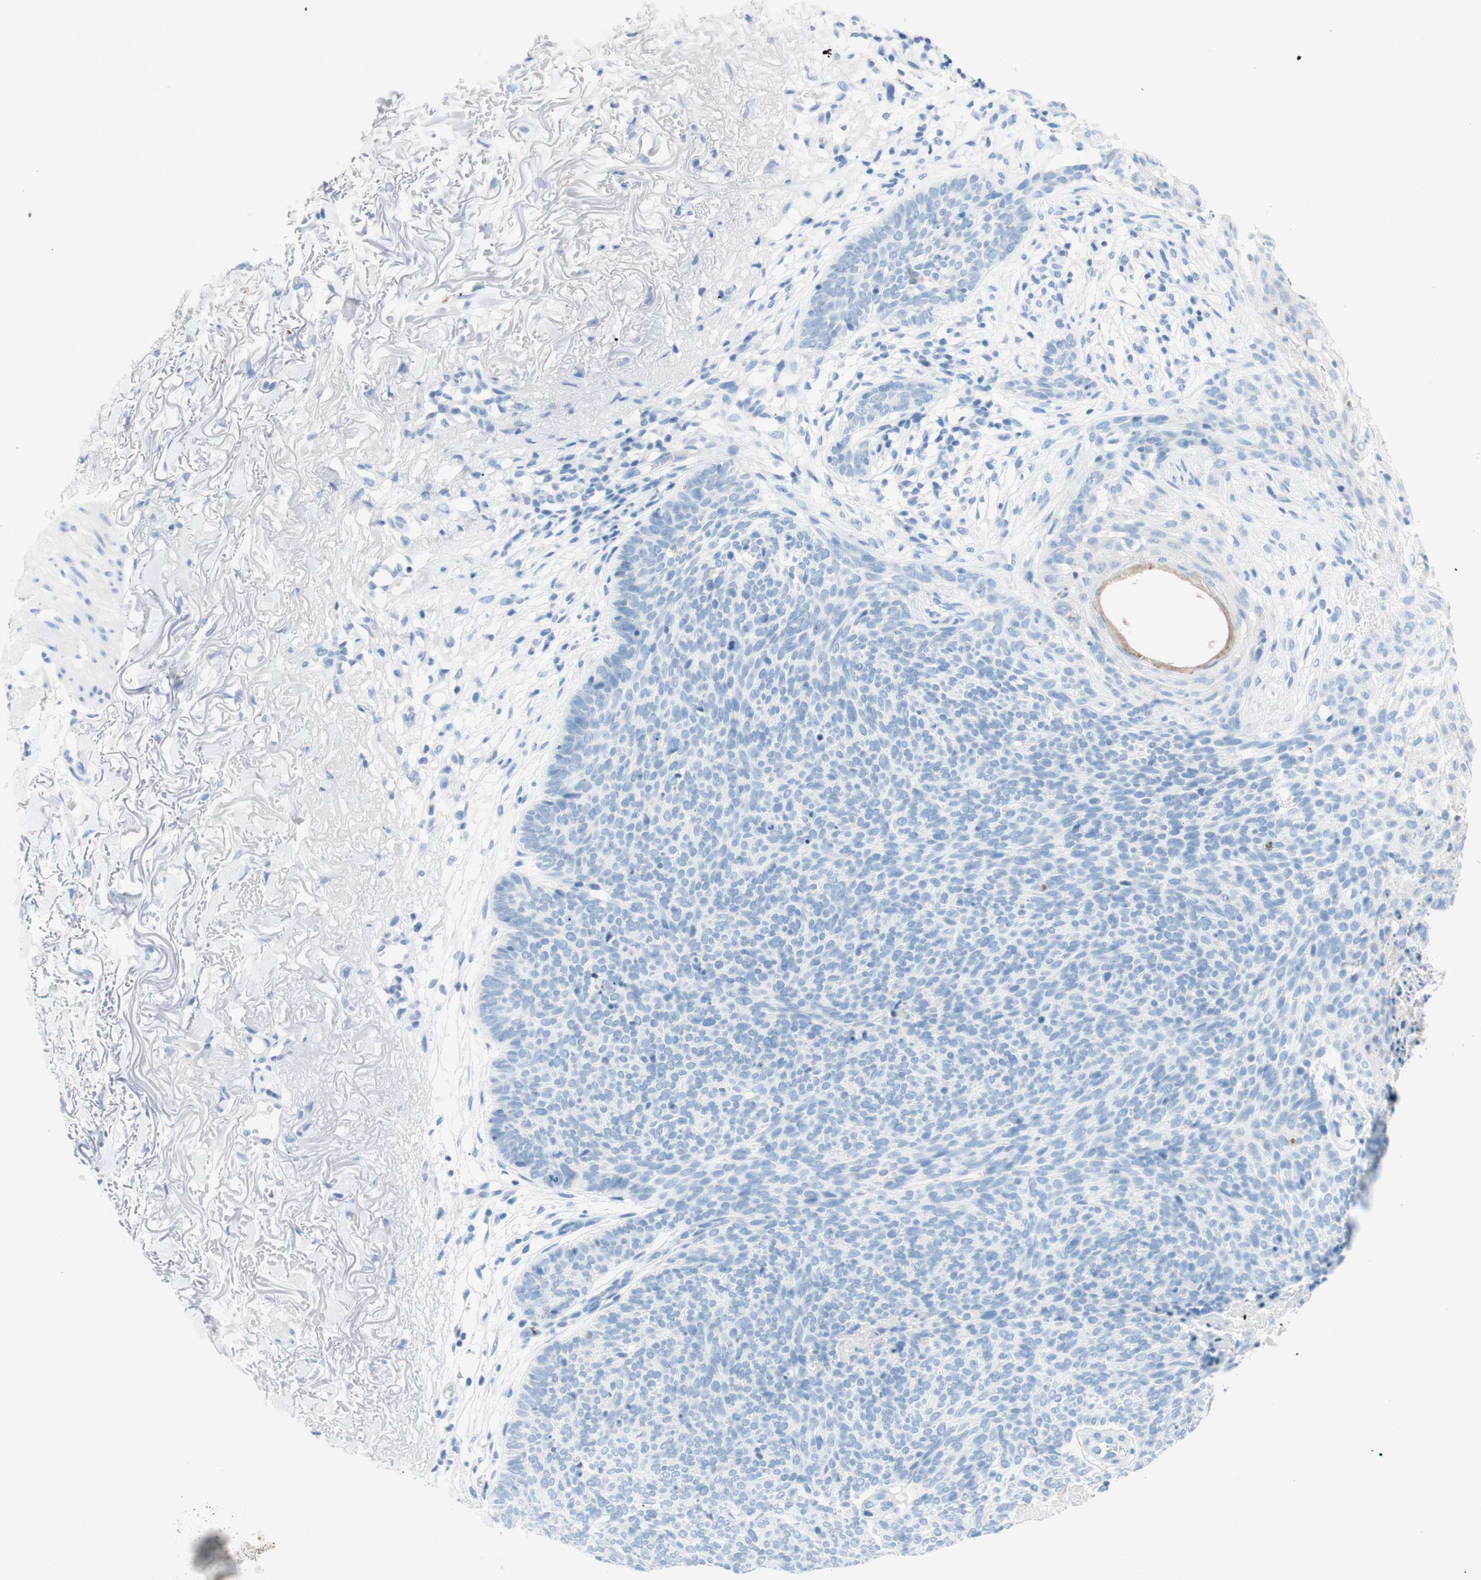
{"staining": {"intensity": "negative", "quantity": "none", "location": "none"}, "tissue": "skin cancer", "cell_type": "Tumor cells", "image_type": "cancer", "snomed": [{"axis": "morphology", "description": "Normal tissue, NOS"}, {"axis": "morphology", "description": "Basal cell carcinoma"}, {"axis": "topography", "description": "Skin"}], "caption": "Skin cancer (basal cell carcinoma) was stained to show a protein in brown. There is no significant positivity in tumor cells. (DAB (3,3'-diaminobenzidine) IHC, high magnification).", "gene": "POLR2J3", "patient": {"sex": "female", "age": 70}}